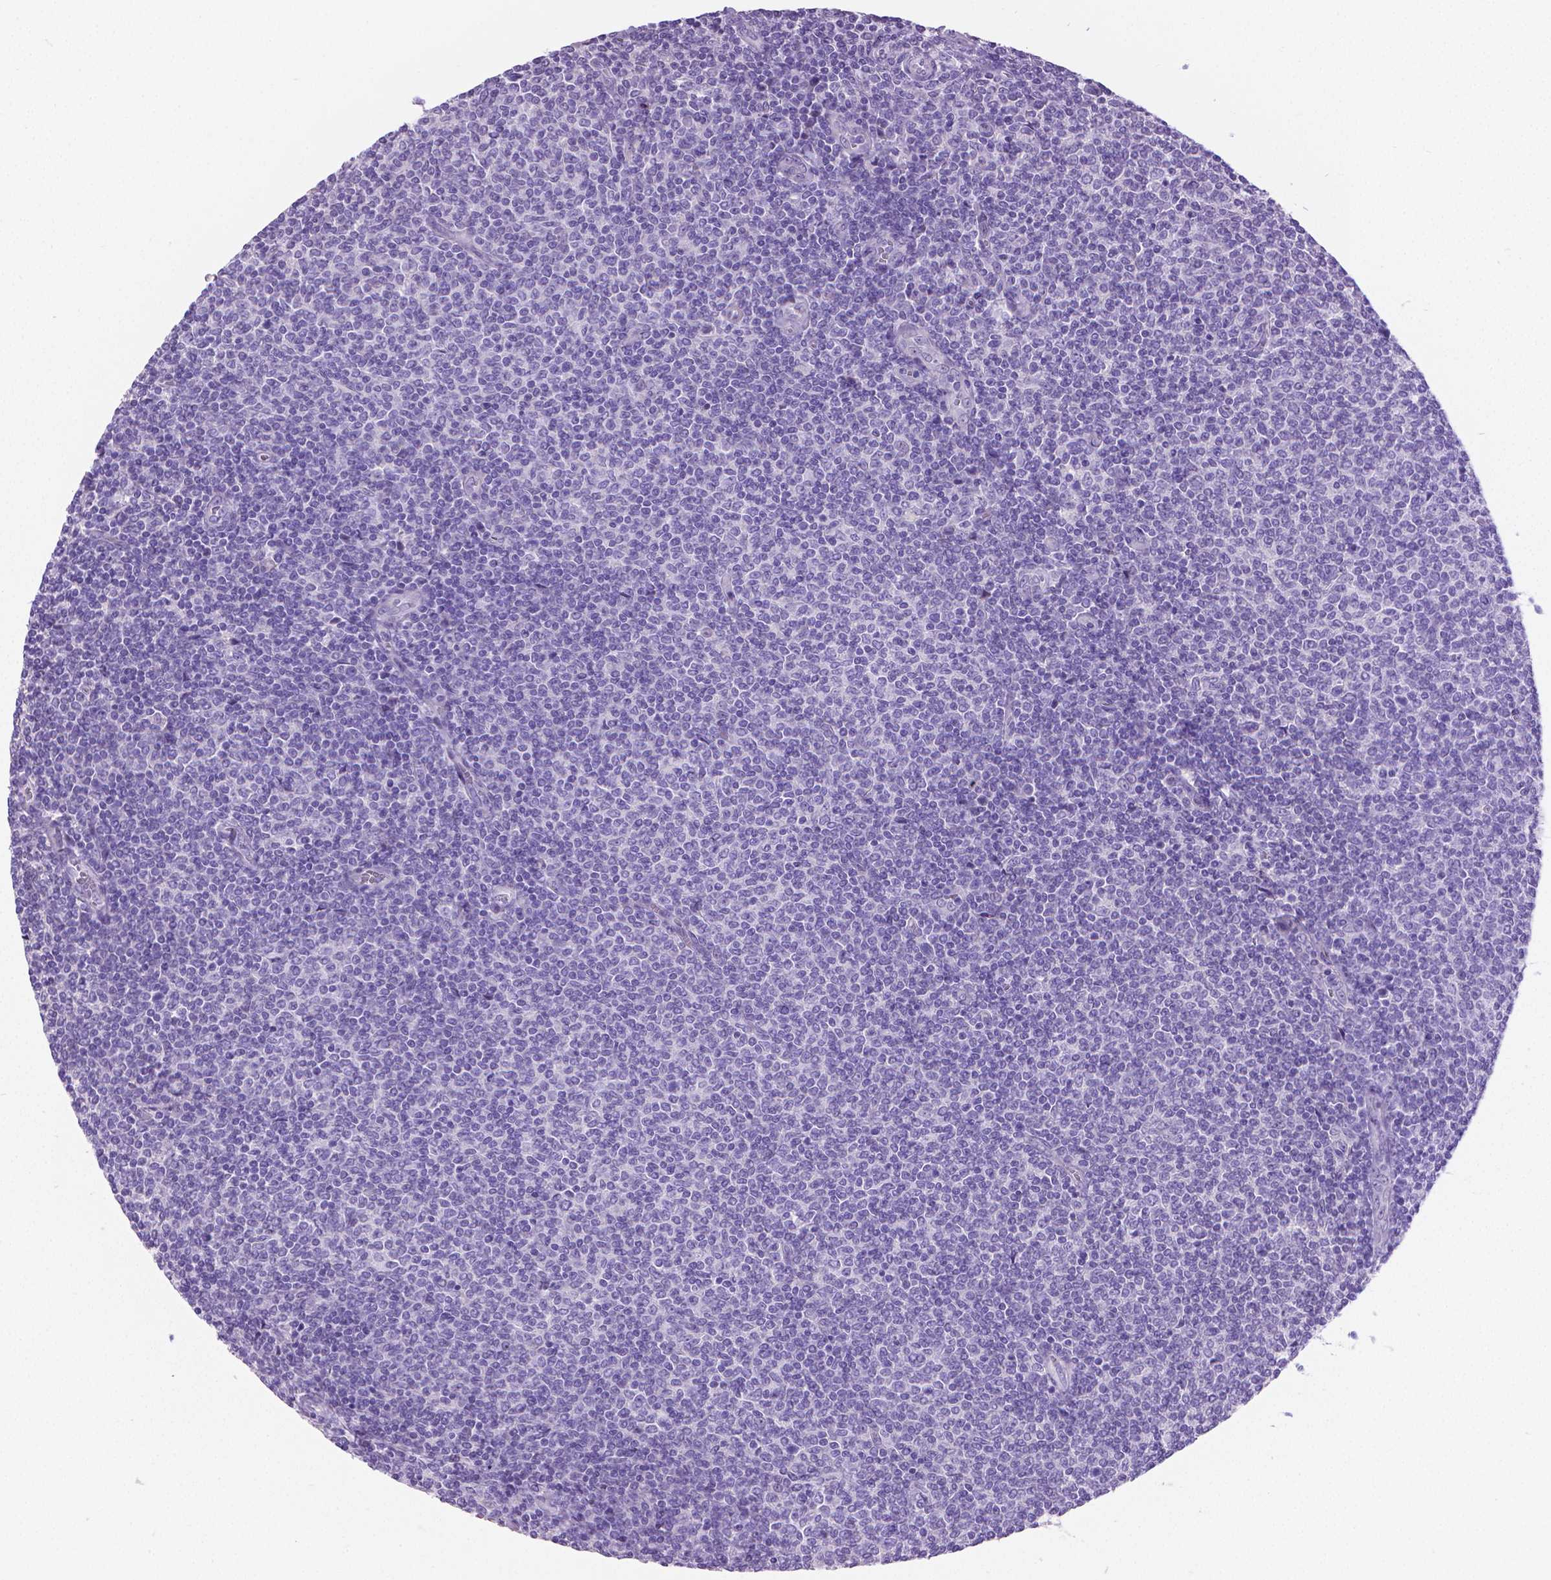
{"staining": {"intensity": "negative", "quantity": "none", "location": "none"}, "tissue": "lymphoma", "cell_type": "Tumor cells", "image_type": "cancer", "snomed": [{"axis": "morphology", "description": "Malignant lymphoma, non-Hodgkin's type, Low grade"}, {"axis": "topography", "description": "Lymph node"}], "caption": "Micrograph shows no significant protein expression in tumor cells of lymphoma.", "gene": "PNMA2", "patient": {"sex": "male", "age": 52}}